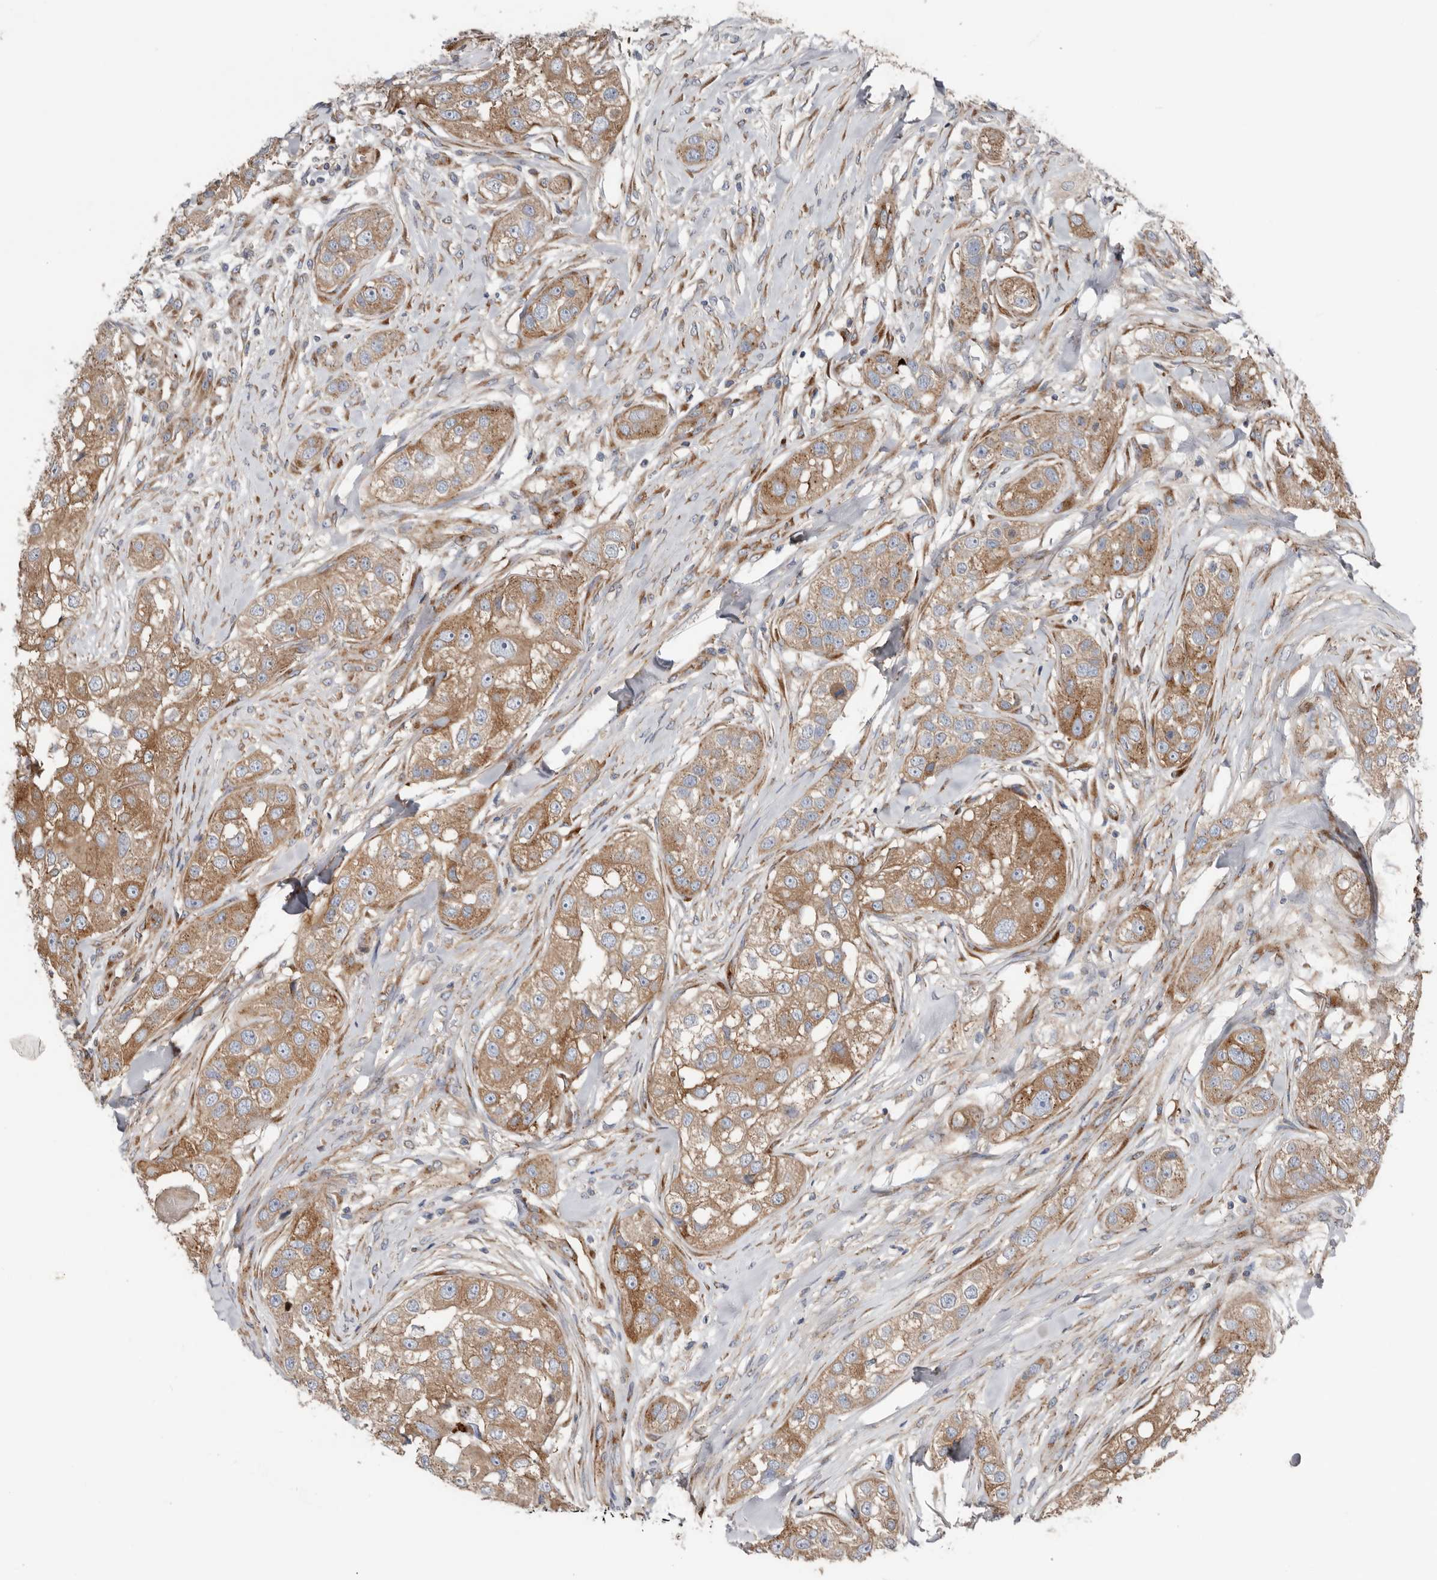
{"staining": {"intensity": "moderate", "quantity": ">75%", "location": "cytoplasmic/membranous"}, "tissue": "head and neck cancer", "cell_type": "Tumor cells", "image_type": "cancer", "snomed": [{"axis": "morphology", "description": "Normal tissue, NOS"}, {"axis": "morphology", "description": "Squamous cell carcinoma, NOS"}, {"axis": "topography", "description": "Skeletal muscle"}, {"axis": "topography", "description": "Head-Neck"}], "caption": "Human squamous cell carcinoma (head and neck) stained with a protein marker reveals moderate staining in tumor cells.", "gene": "LUZP1", "patient": {"sex": "male", "age": 51}}